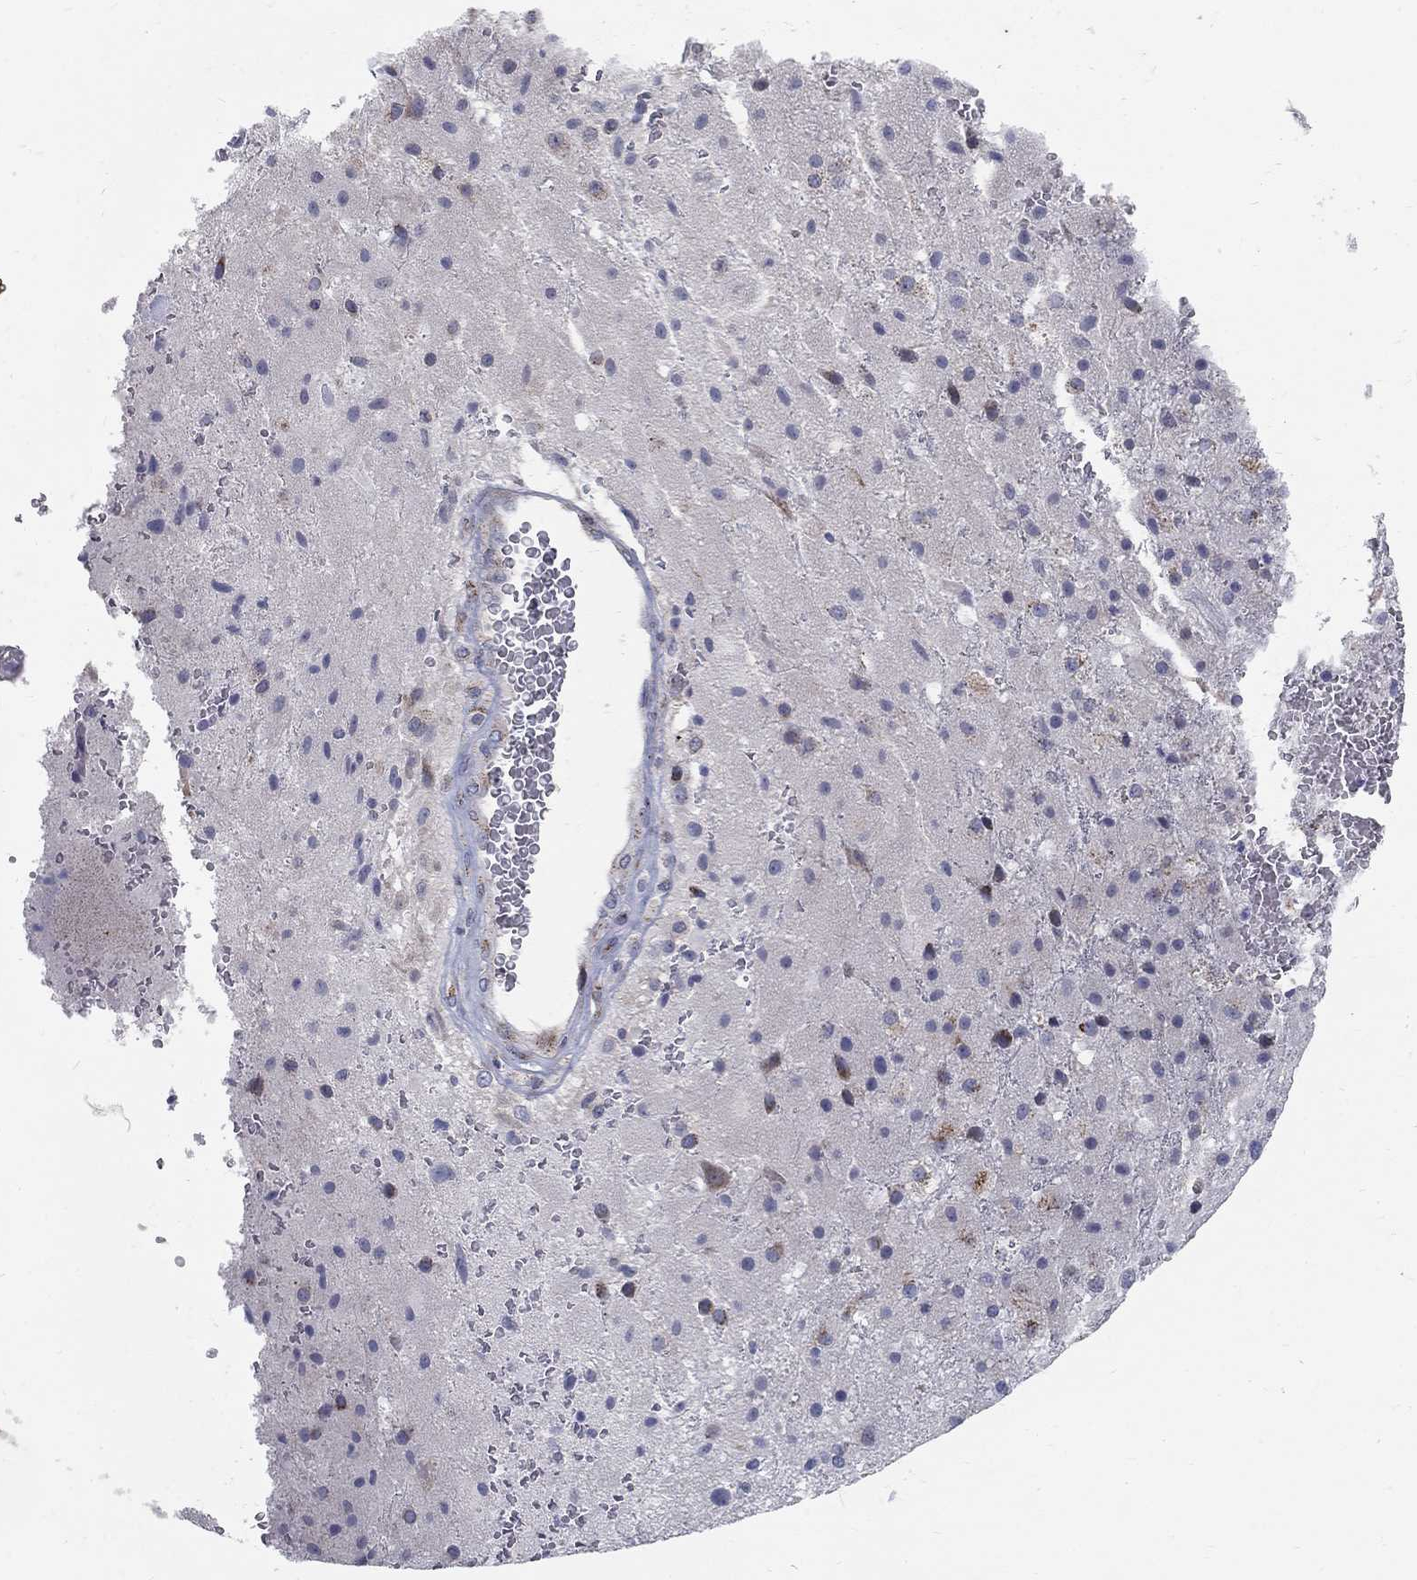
{"staining": {"intensity": "negative", "quantity": "none", "location": "none"}, "tissue": "cerebral cortex", "cell_type": "Endothelial cells", "image_type": "normal", "snomed": [{"axis": "morphology", "description": "Normal tissue, NOS"}, {"axis": "morphology", "description": "Glioma, malignant, High grade"}, {"axis": "topography", "description": "Cerebral cortex"}], "caption": "Immunohistochemistry (IHC) of normal cerebral cortex shows no expression in endothelial cells.", "gene": "PANK3", "patient": {"sex": "male", "age": 77}}